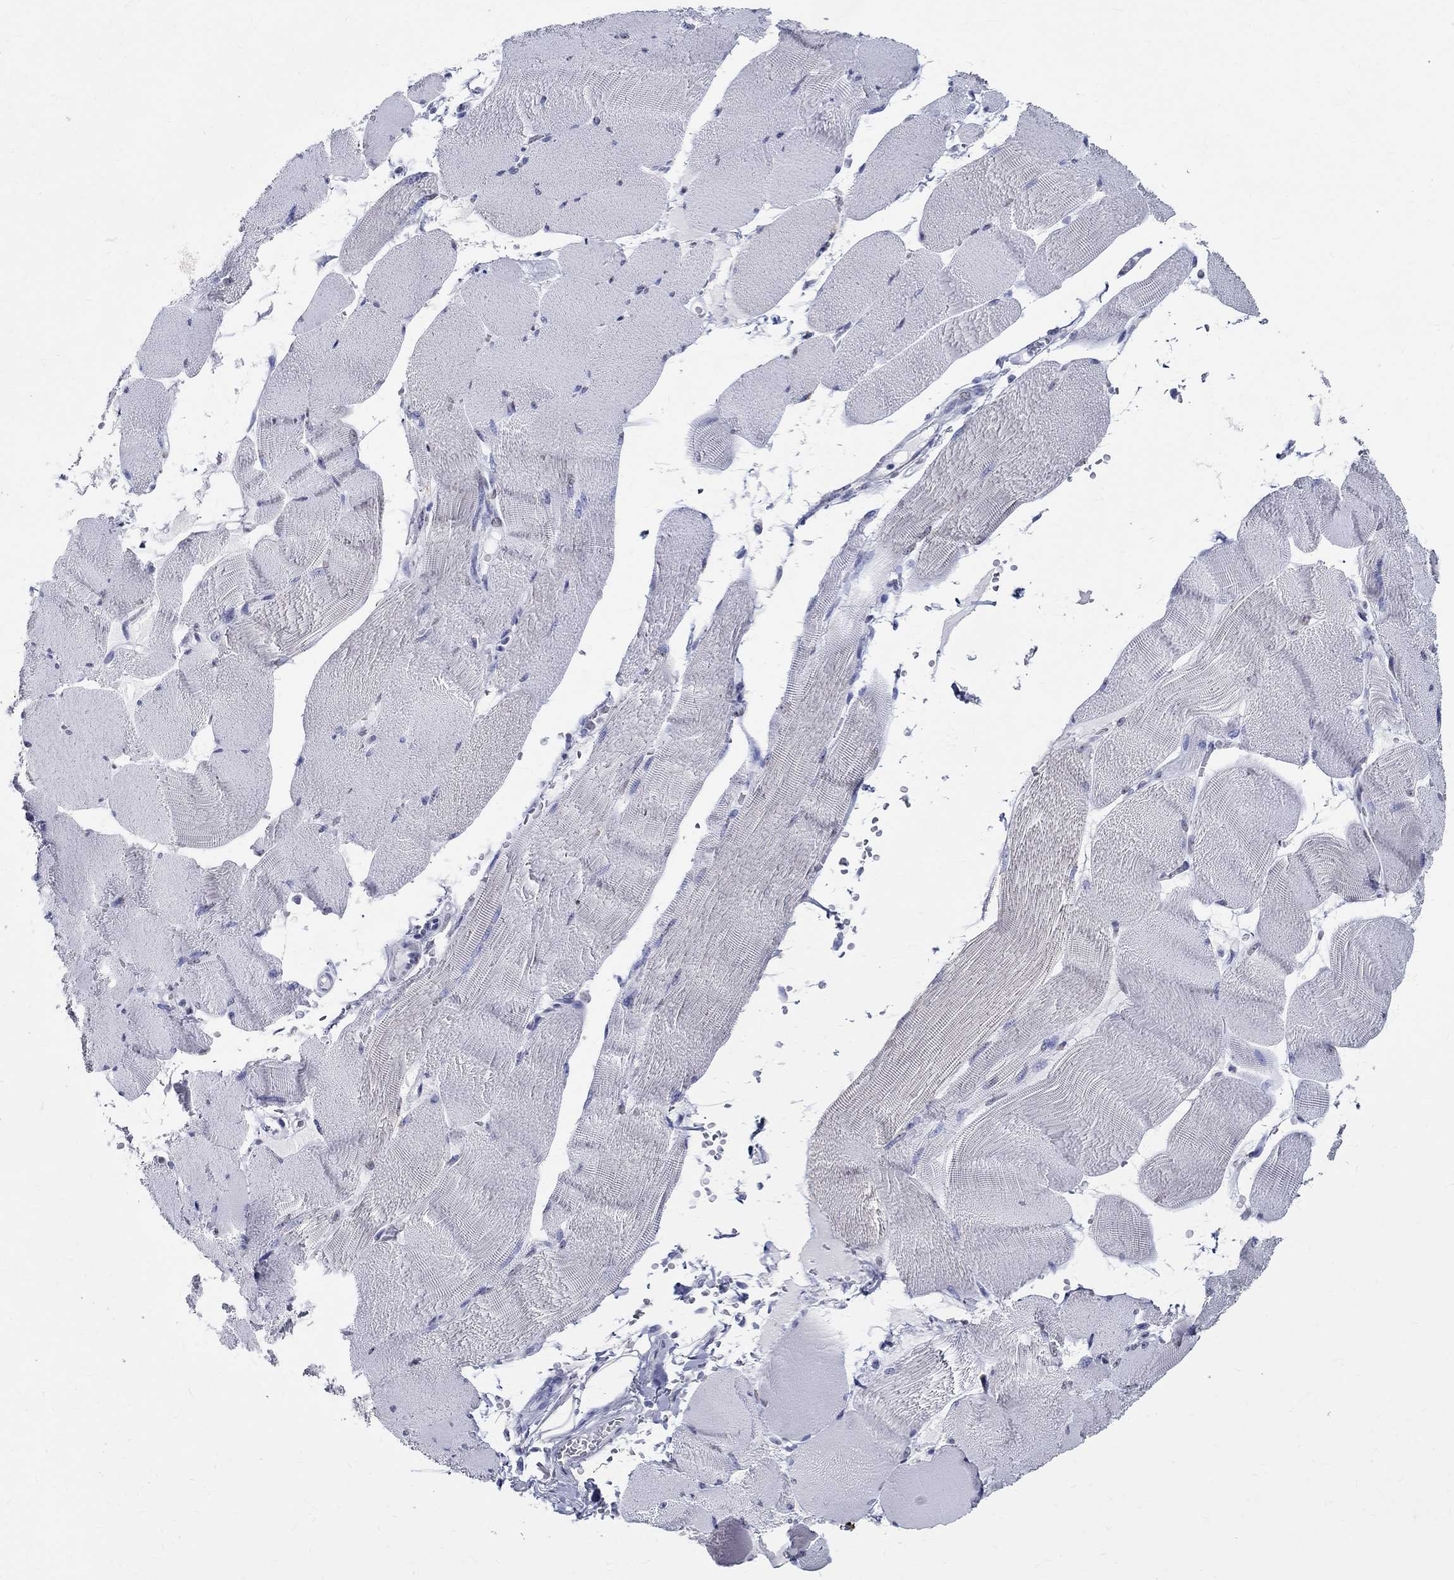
{"staining": {"intensity": "negative", "quantity": "none", "location": "none"}, "tissue": "skeletal muscle", "cell_type": "Myocytes", "image_type": "normal", "snomed": [{"axis": "morphology", "description": "Normal tissue, NOS"}, {"axis": "topography", "description": "Skeletal muscle"}], "caption": "Micrograph shows no protein expression in myocytes of benign skeletal muscle. (DAB IHC visualized using brightfield microscopy, high magnification).", "gene": "TSPAN16", "patient": {"sex": "male", "age": 56}}